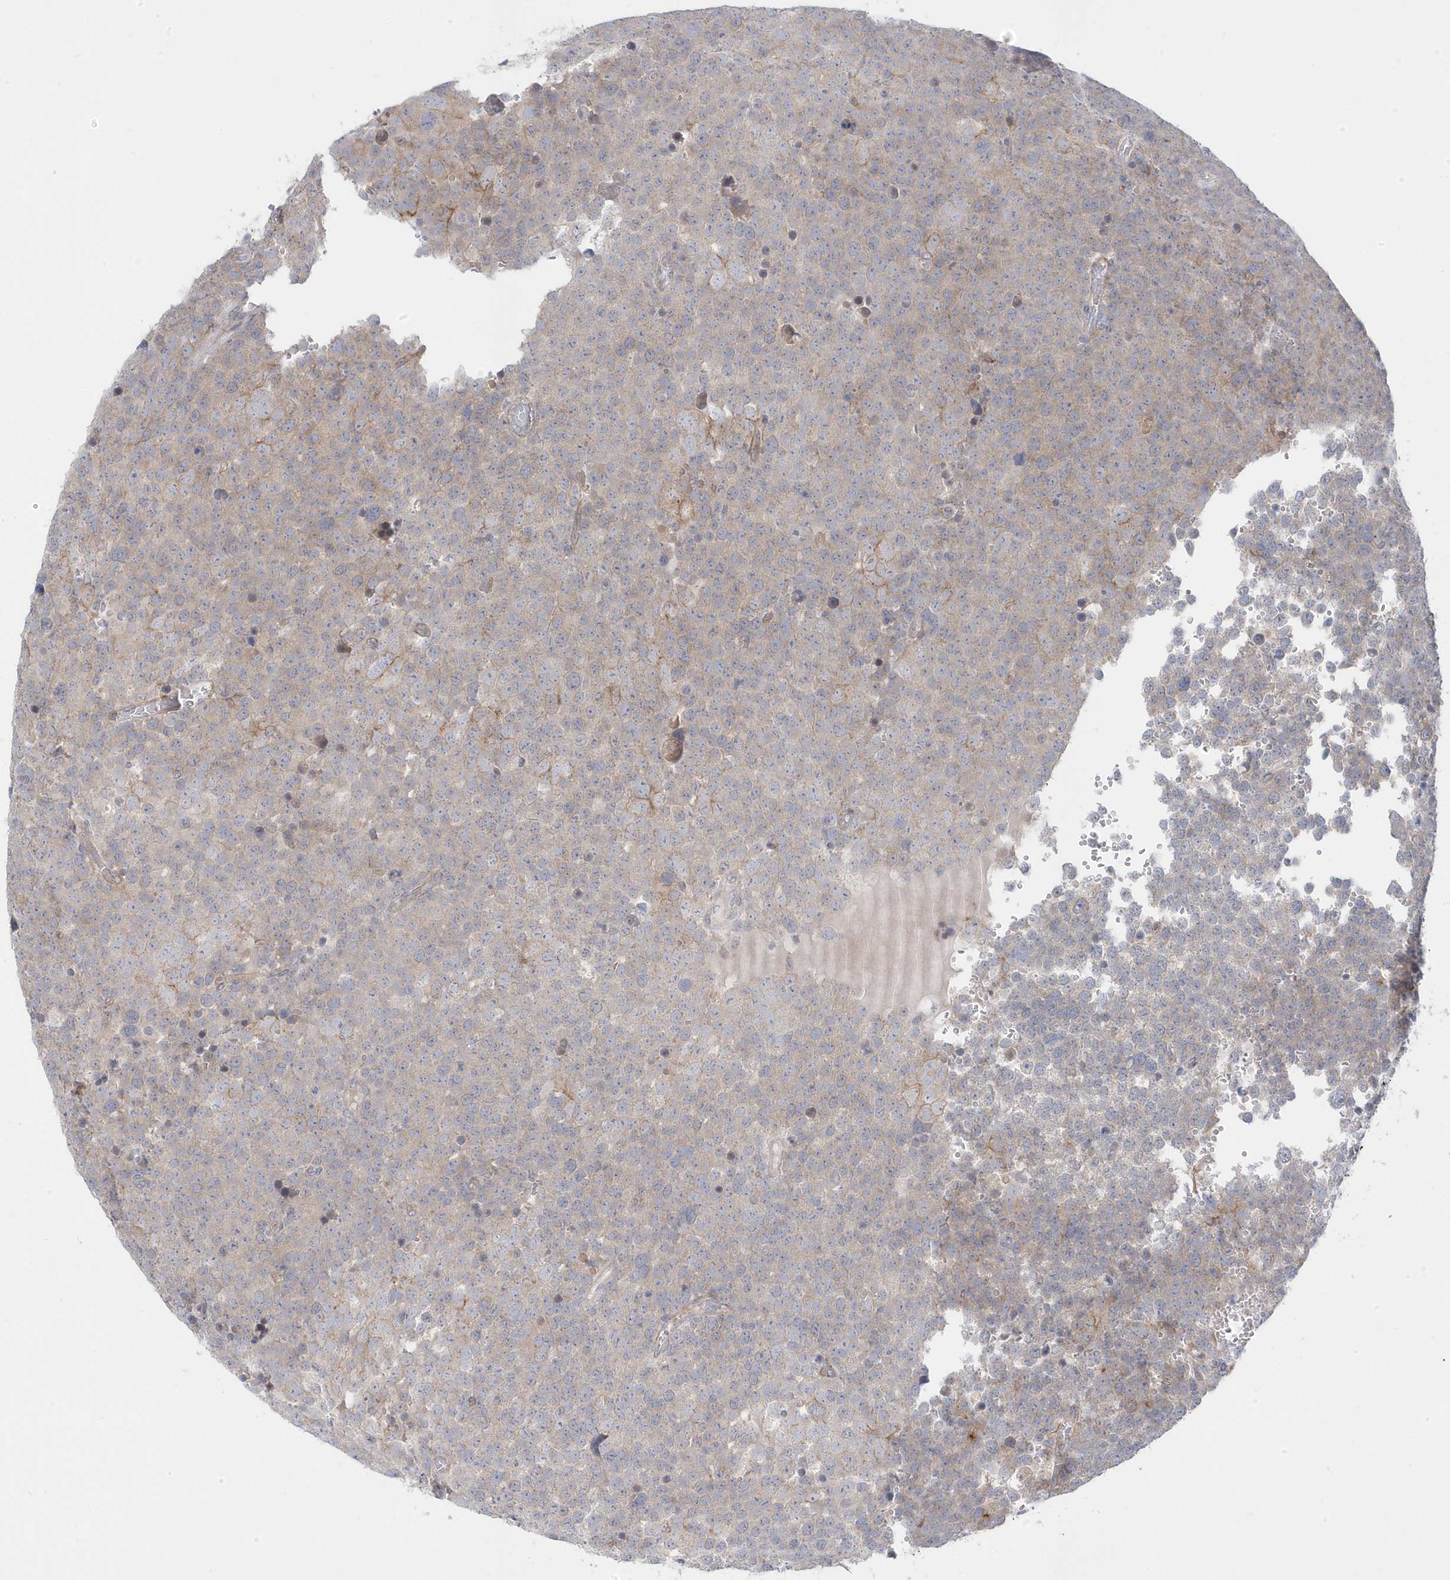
{"staining": {"intensity": "negative", "quantity": "none", "location": "none"}, "tissue": "testis cancer", "cell_type": "Tumor cells", "image_type": "cancer", "snomed": [{"axis": "morphology", "description": "Seminoma, NOS"}, {"axis": "topography", "description": "Testis"}], "caption": "DAB (3,3'-diaminobenzidine) immunohistochemical staining of testis cancer reveals no significant expression in tumor cells.", "gene": "ANAPC1", "patient": {"sex": "male", "age": 71}}